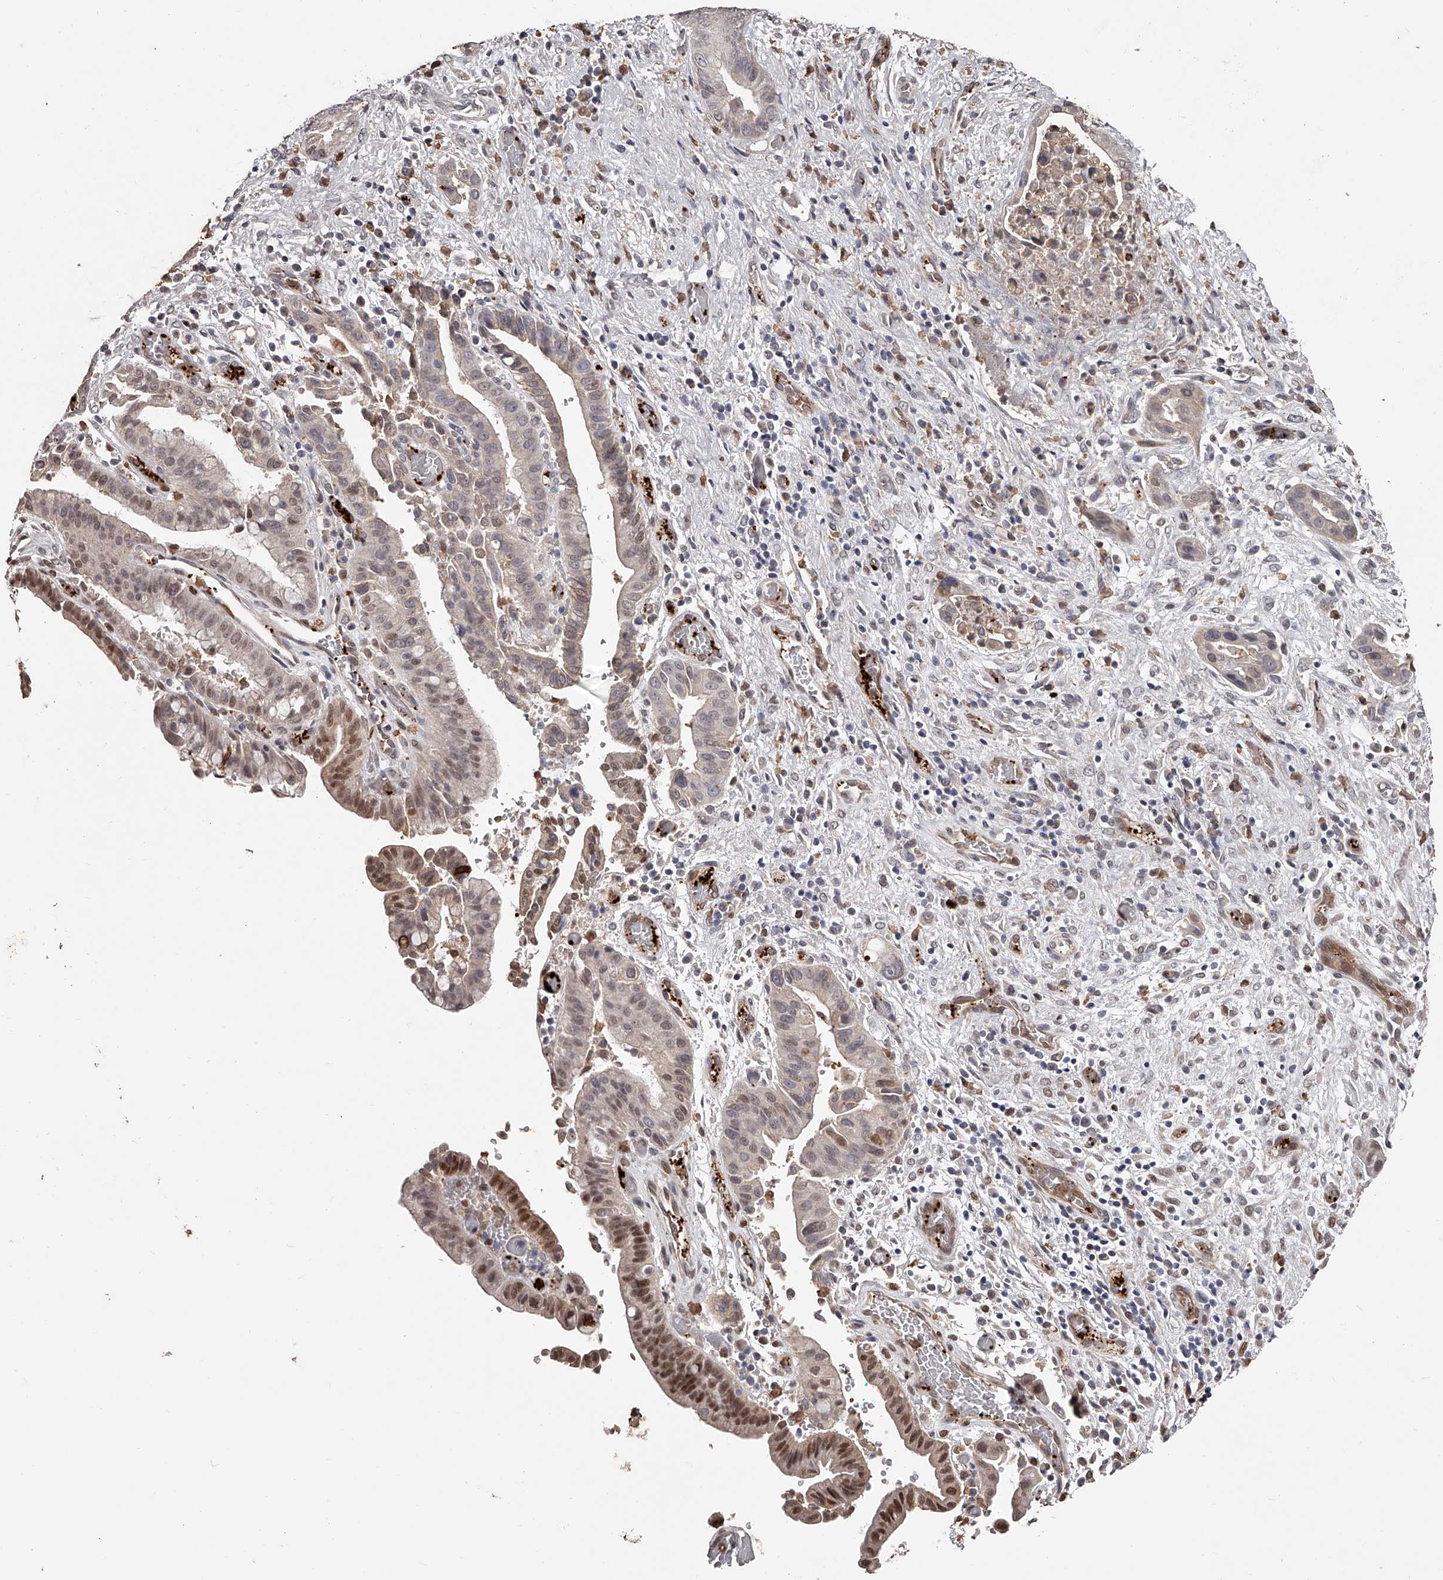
{"staining": {"intensity": "moderate", "quantity": "<25%", "location": "nuclear"}, "tissue": "liver cancer", "cell_type": "Tumor cells", "image_type": "cancer", "snomed": [{"axis": "morphology", "description": "Cholangiocarcinoma"}, {"axis": "topography", "description": "Liver"}], "caption": "Human cholangiocarcinoma (liver) stained with a brown dye displays moderate nuclear positive expression in approximately <25% of tumor cells.", "gene": "URGCP", "patient": {"sex": "female", "age": 54}}